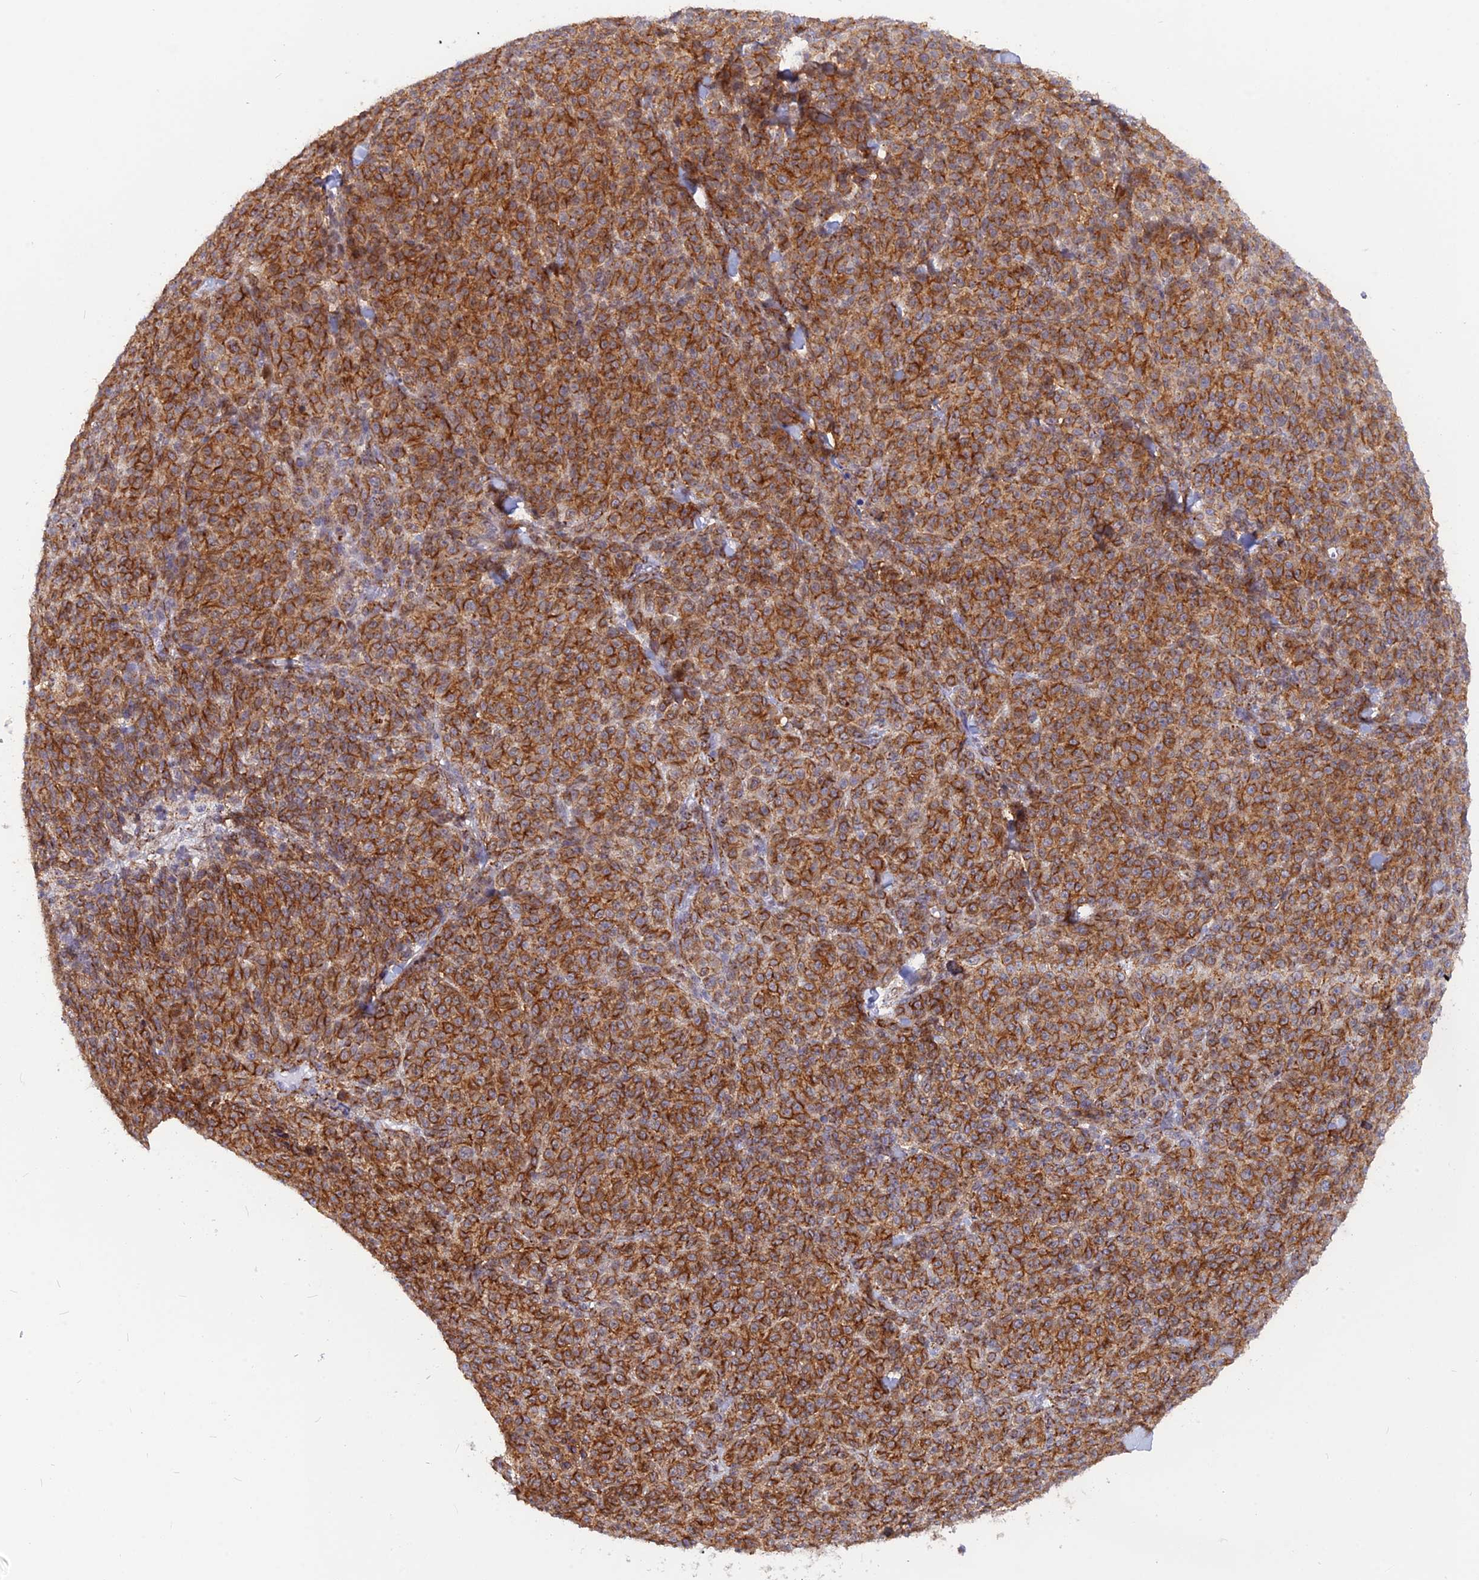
{"staining": {"intensity": "strong", "quantity": ">75%", "location": "cytoplasmic/membranous,nuclear"}, "tissue": "melanoma", "cell_type": "Tumor cells", "image_type": "cancer", "snomed": [{"axis": "morphology", "description": "Normal tissue, NOS"}, {"axis": "morphology", "description": "Malignant melanoma, NOS"}, {"axis": "topography", "description": "Skin"}], "caption": "A high-resolution micrograph shows IHC staining of melanoma, which demonstrates strong cytoplasmic/membranous and nuclear staining in approximately >75% of tumor cells. Nuclei are stained in blue.", "gene": "VSTM2L", "patient": {"sex": "female", "age": 34}}